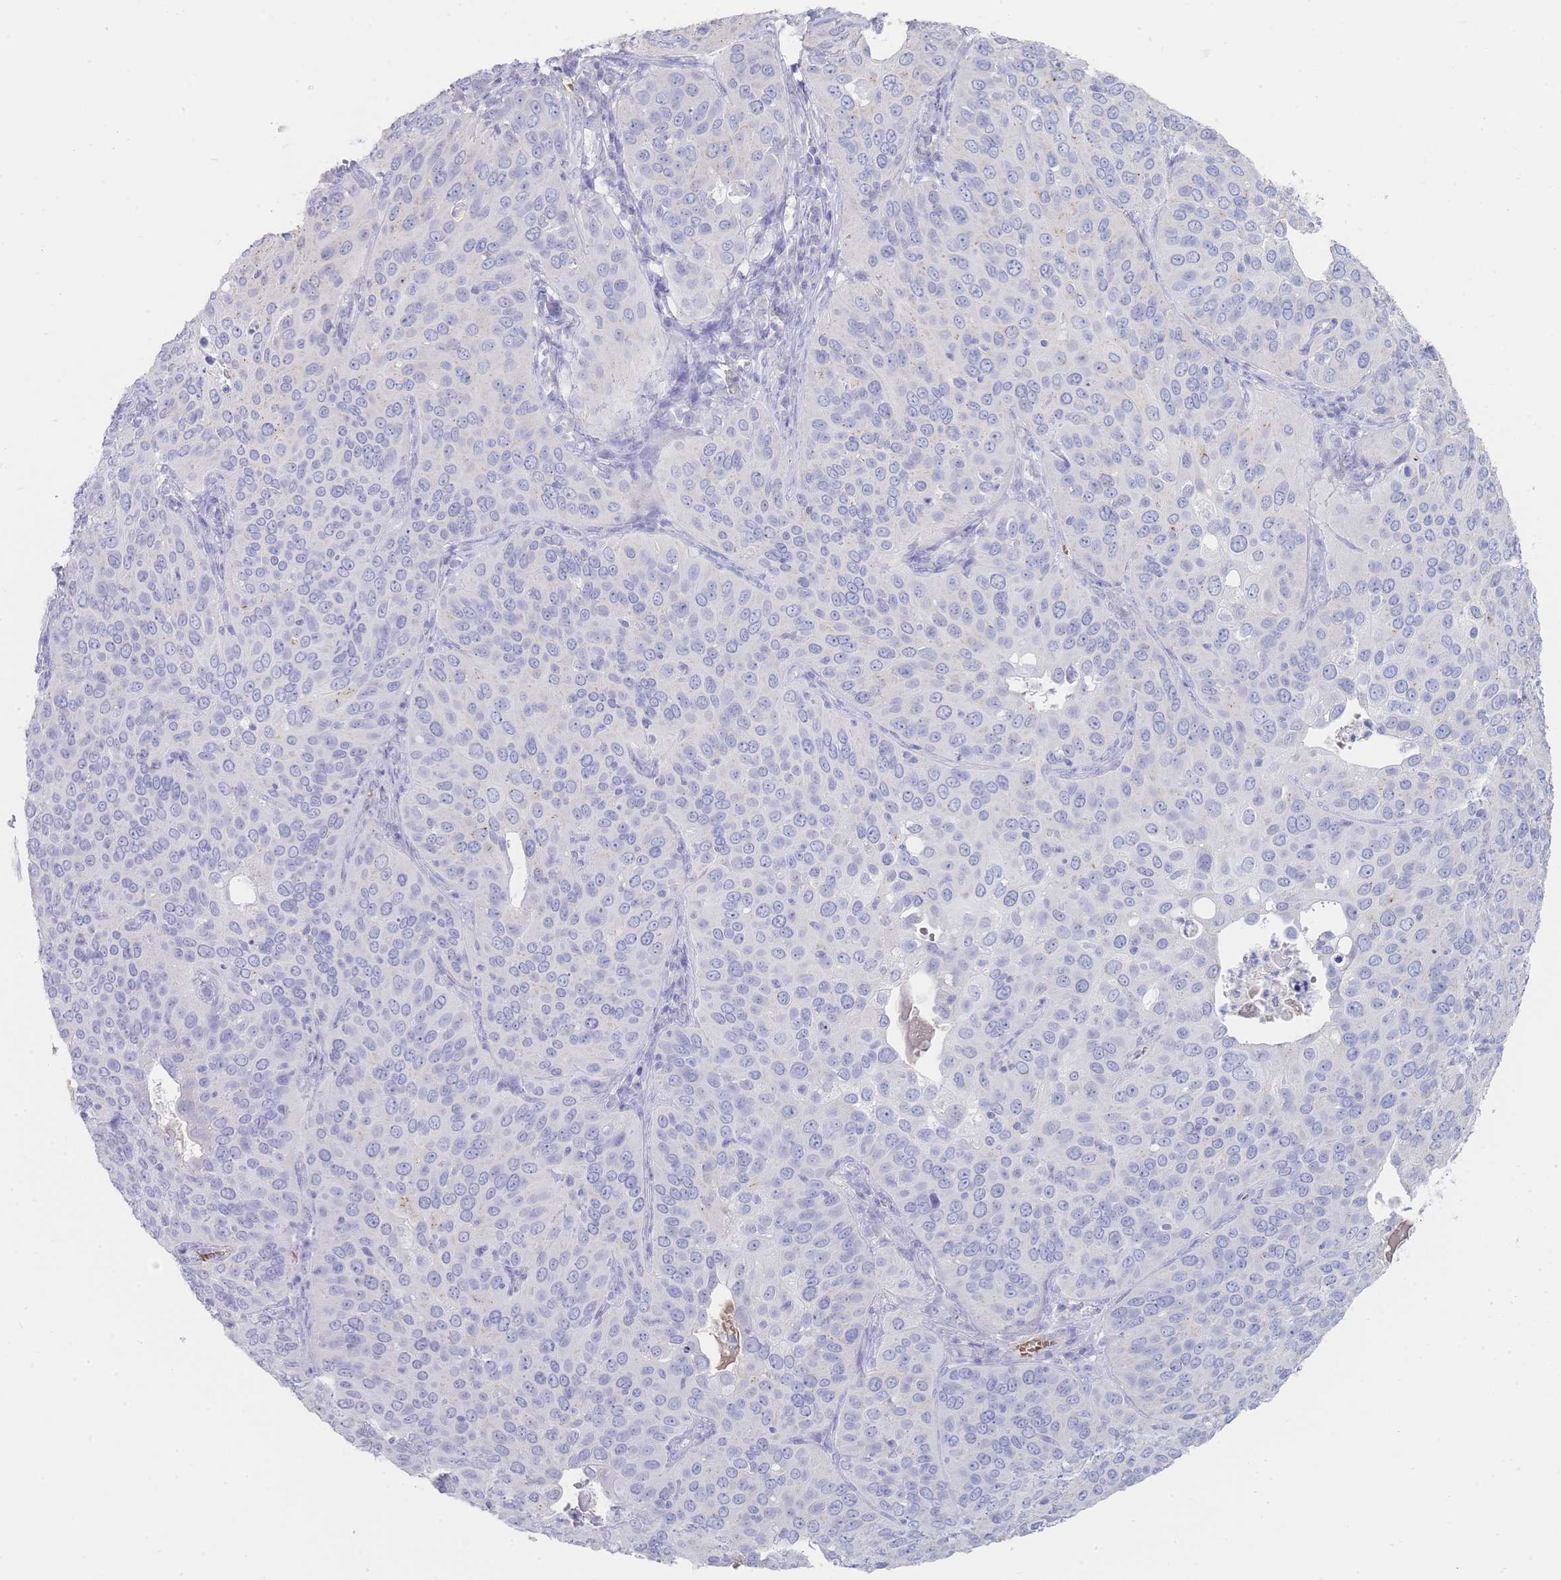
{"staining": {"intensity": "negative", "quantity": "none", "location": "none"}, "tissue": "cervical cancer", "cell_type": "Tumor cells", "image_type": "cancer", "snomed": [{"axis": "morphology", "description": "Squamous cell carcinoma, NOS"}, {"axis": "topography", "description": "Cervix"}], "caption": "Immunohistochemistry photomicrograph of human squamous cell carcinoma (cervical) stained for a protein (brown), which shows no positivity in tumor cells.", "gene": "HBG2", "patient": {"sex": "female", "age": 36}}